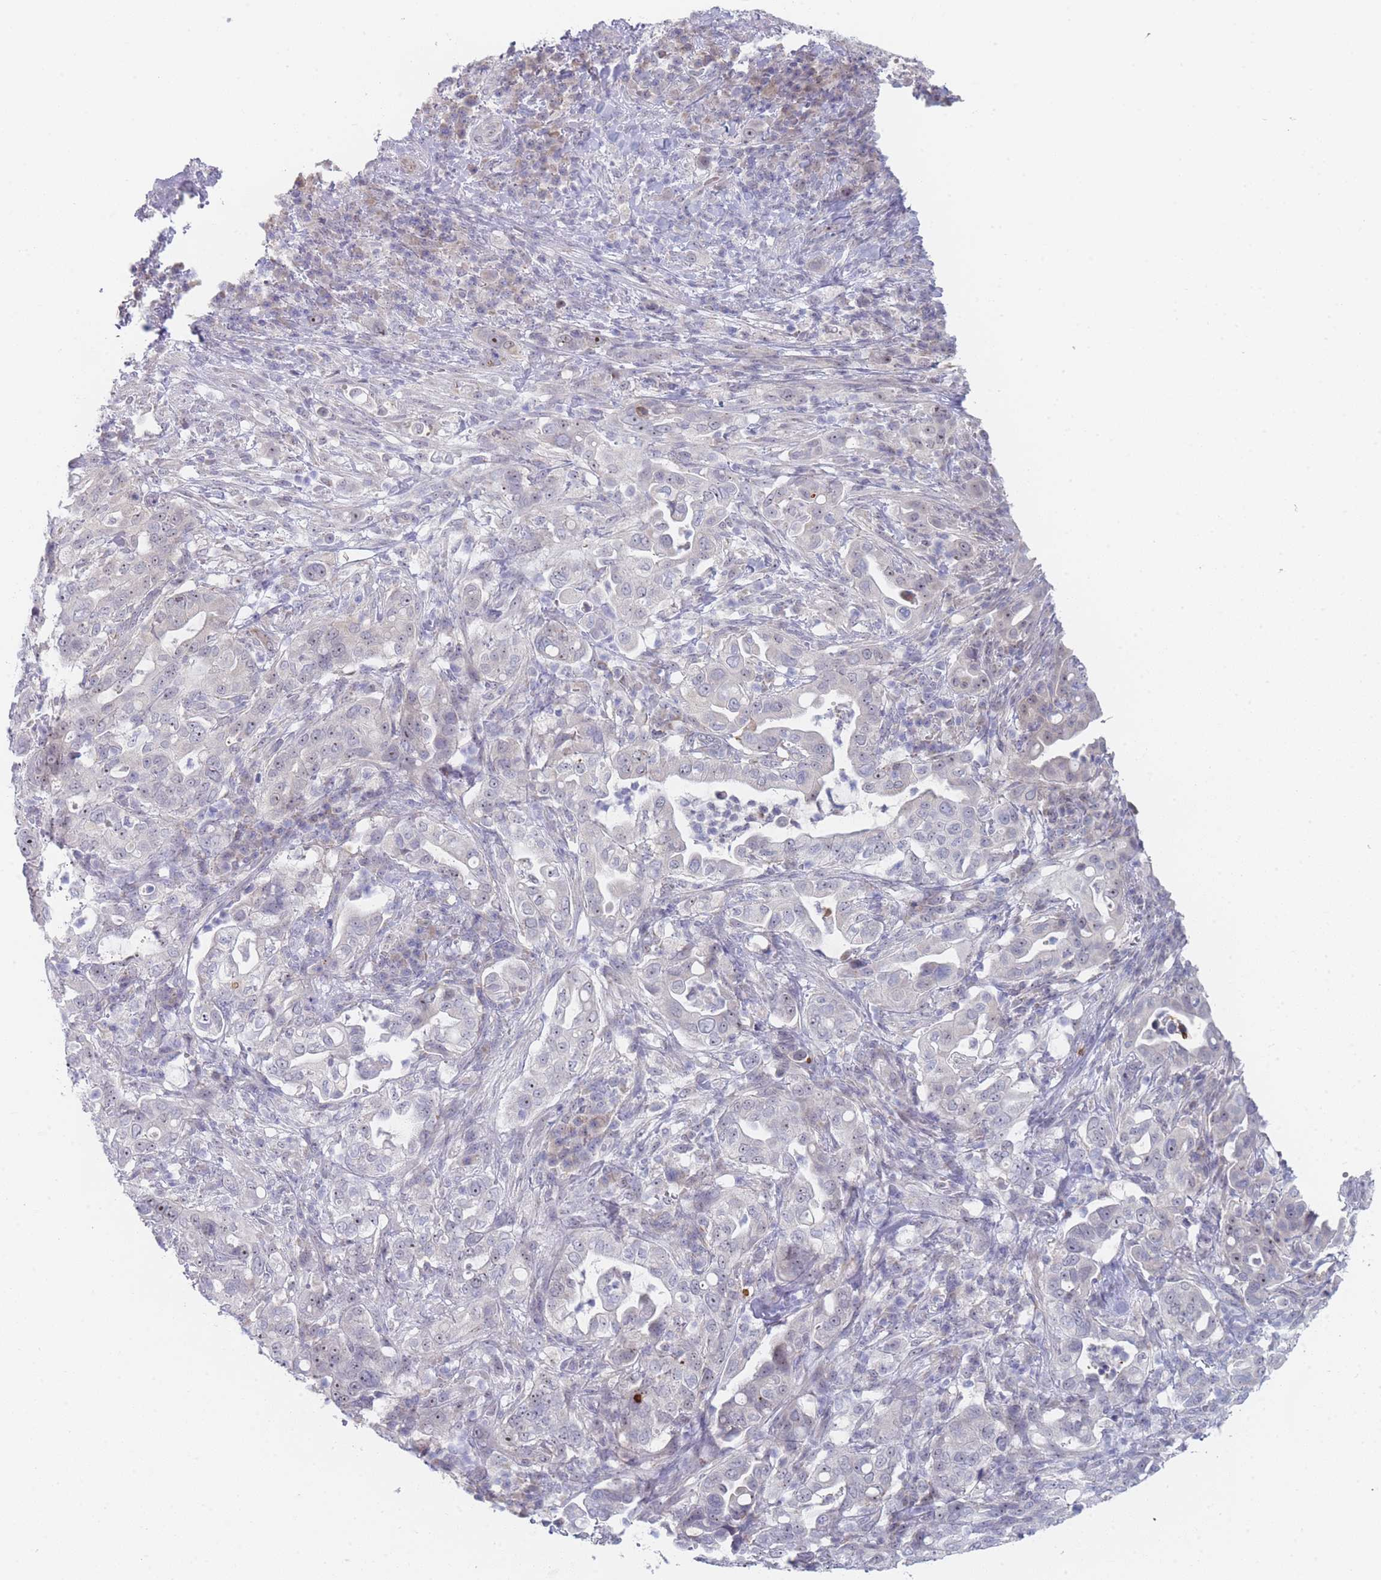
{"staining": {"intensity": "weak", "quantity": "<25%", "location": "nuclear"}, "tissue": "pancreatic cancer", "cell_type": "Tumor cells", "image_type": "cancer", "snomed": [{"axis": "morphology", "description": "Normal tissue, NOS"}, {"axis": "morphology", "description": "Adenocarcinoma, NOS"}, {"axis": "topography", "description": "Lymph node"}, {"axis": "topography", "description": "Pancreas"}], "caption": "The histopathology image demonstrates no significant expression in tumor cells of pancreatic adenocarcinoma.", "gene": "RNF8", "patient": {"sex": "female", "age": 67}}